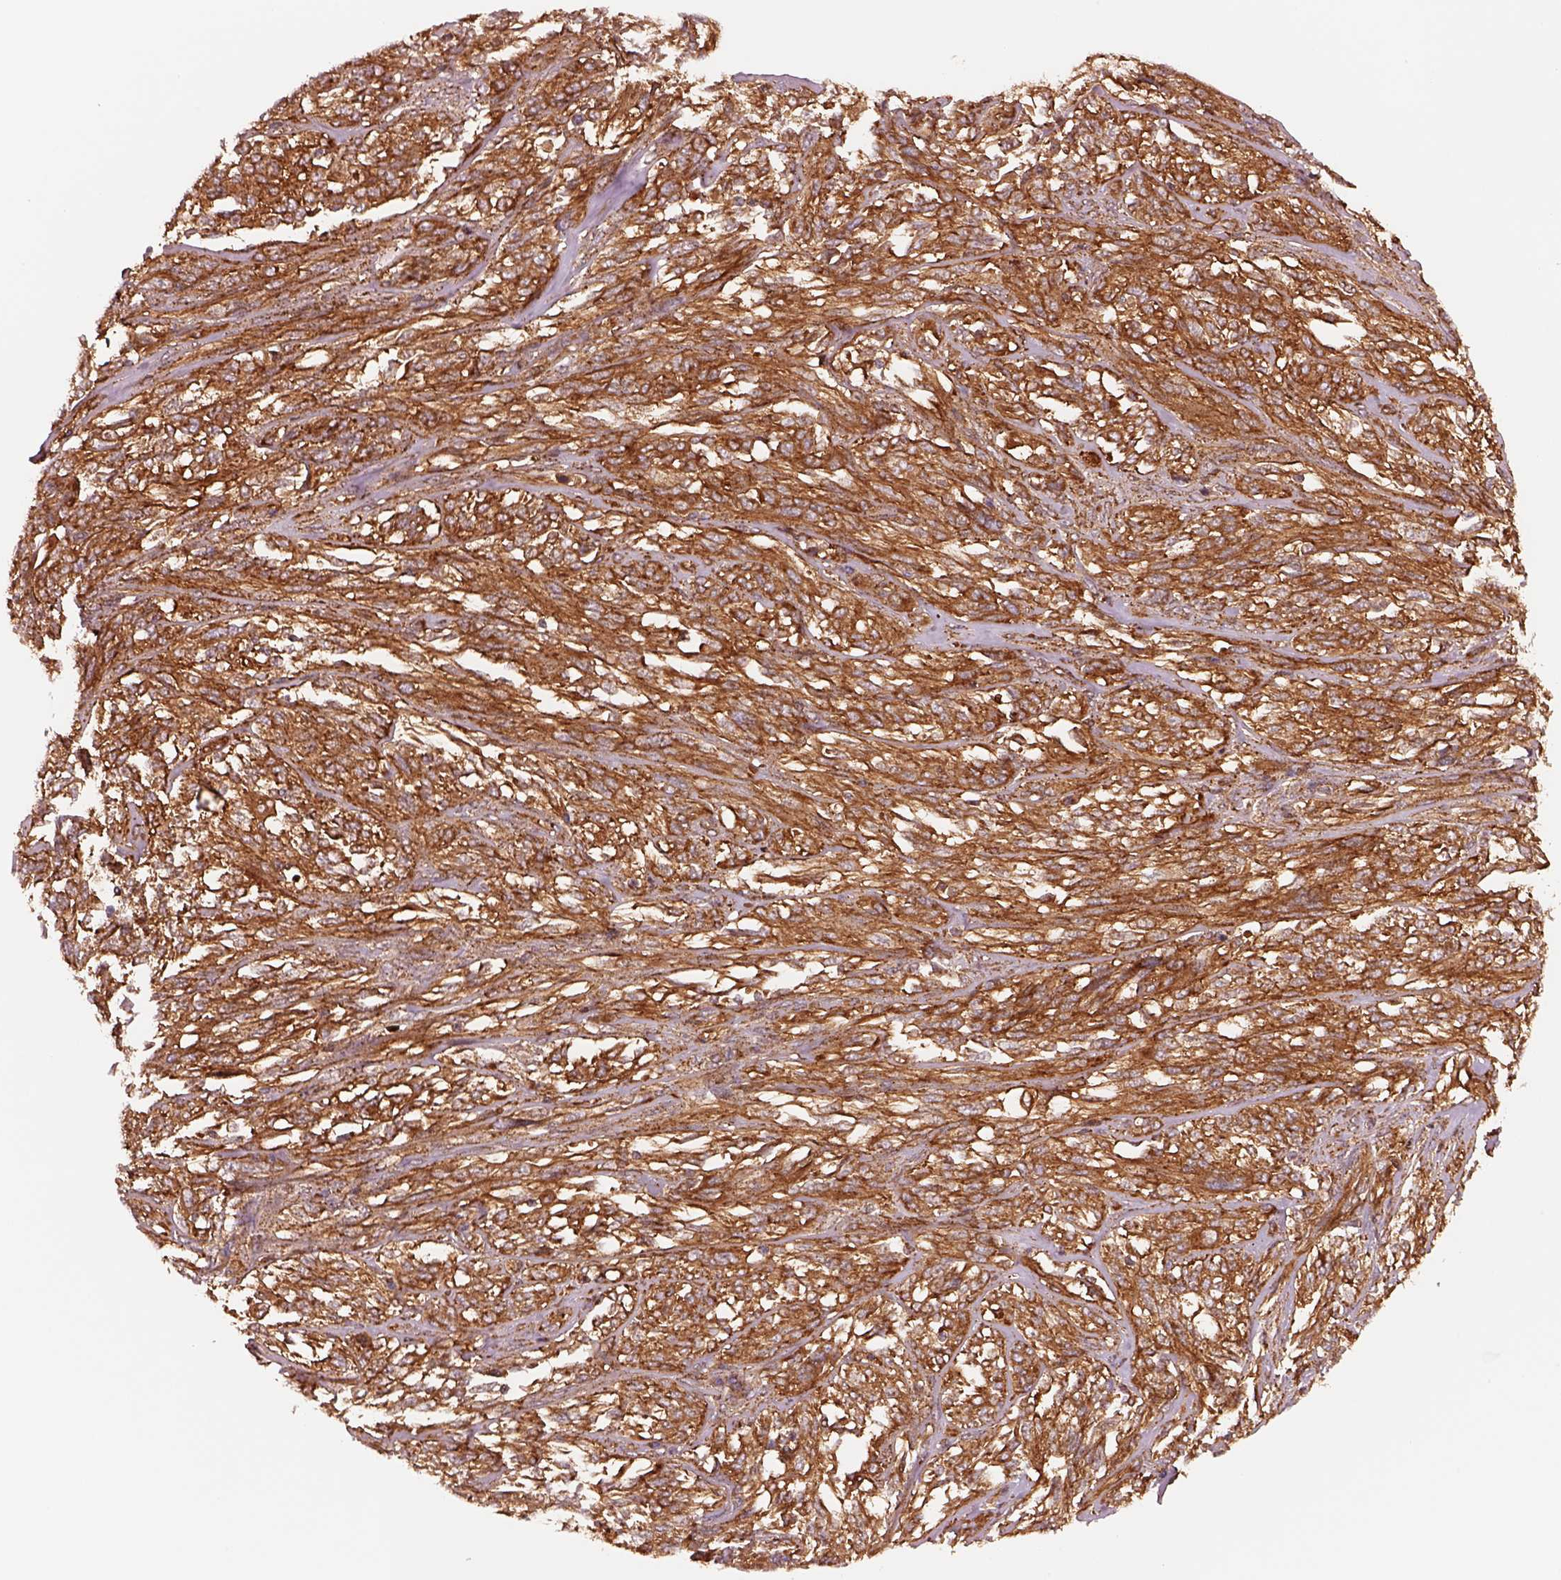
{"staining": {"intensity": "strong", "quantity": ">75%", "location": "cytoplasmic/membranous"}, "tissue": "melanoma", "cell_type": "Tumor cells", "image_type": "cancer", "snomed": [{"axis": "morphology", "description": "Malignant melanoma, NOS"}, {"axis": "topography", "description": "Skin"}], "caption": "Malignant melanoma stained with immunohistochemistry reveals strong cytoplasmic/membranous positivity in about >75% of tumor cells. Nuclei are stained in blue.", "gene": "WASHC2A", "patient": {"sex": "female", "age": 91}}